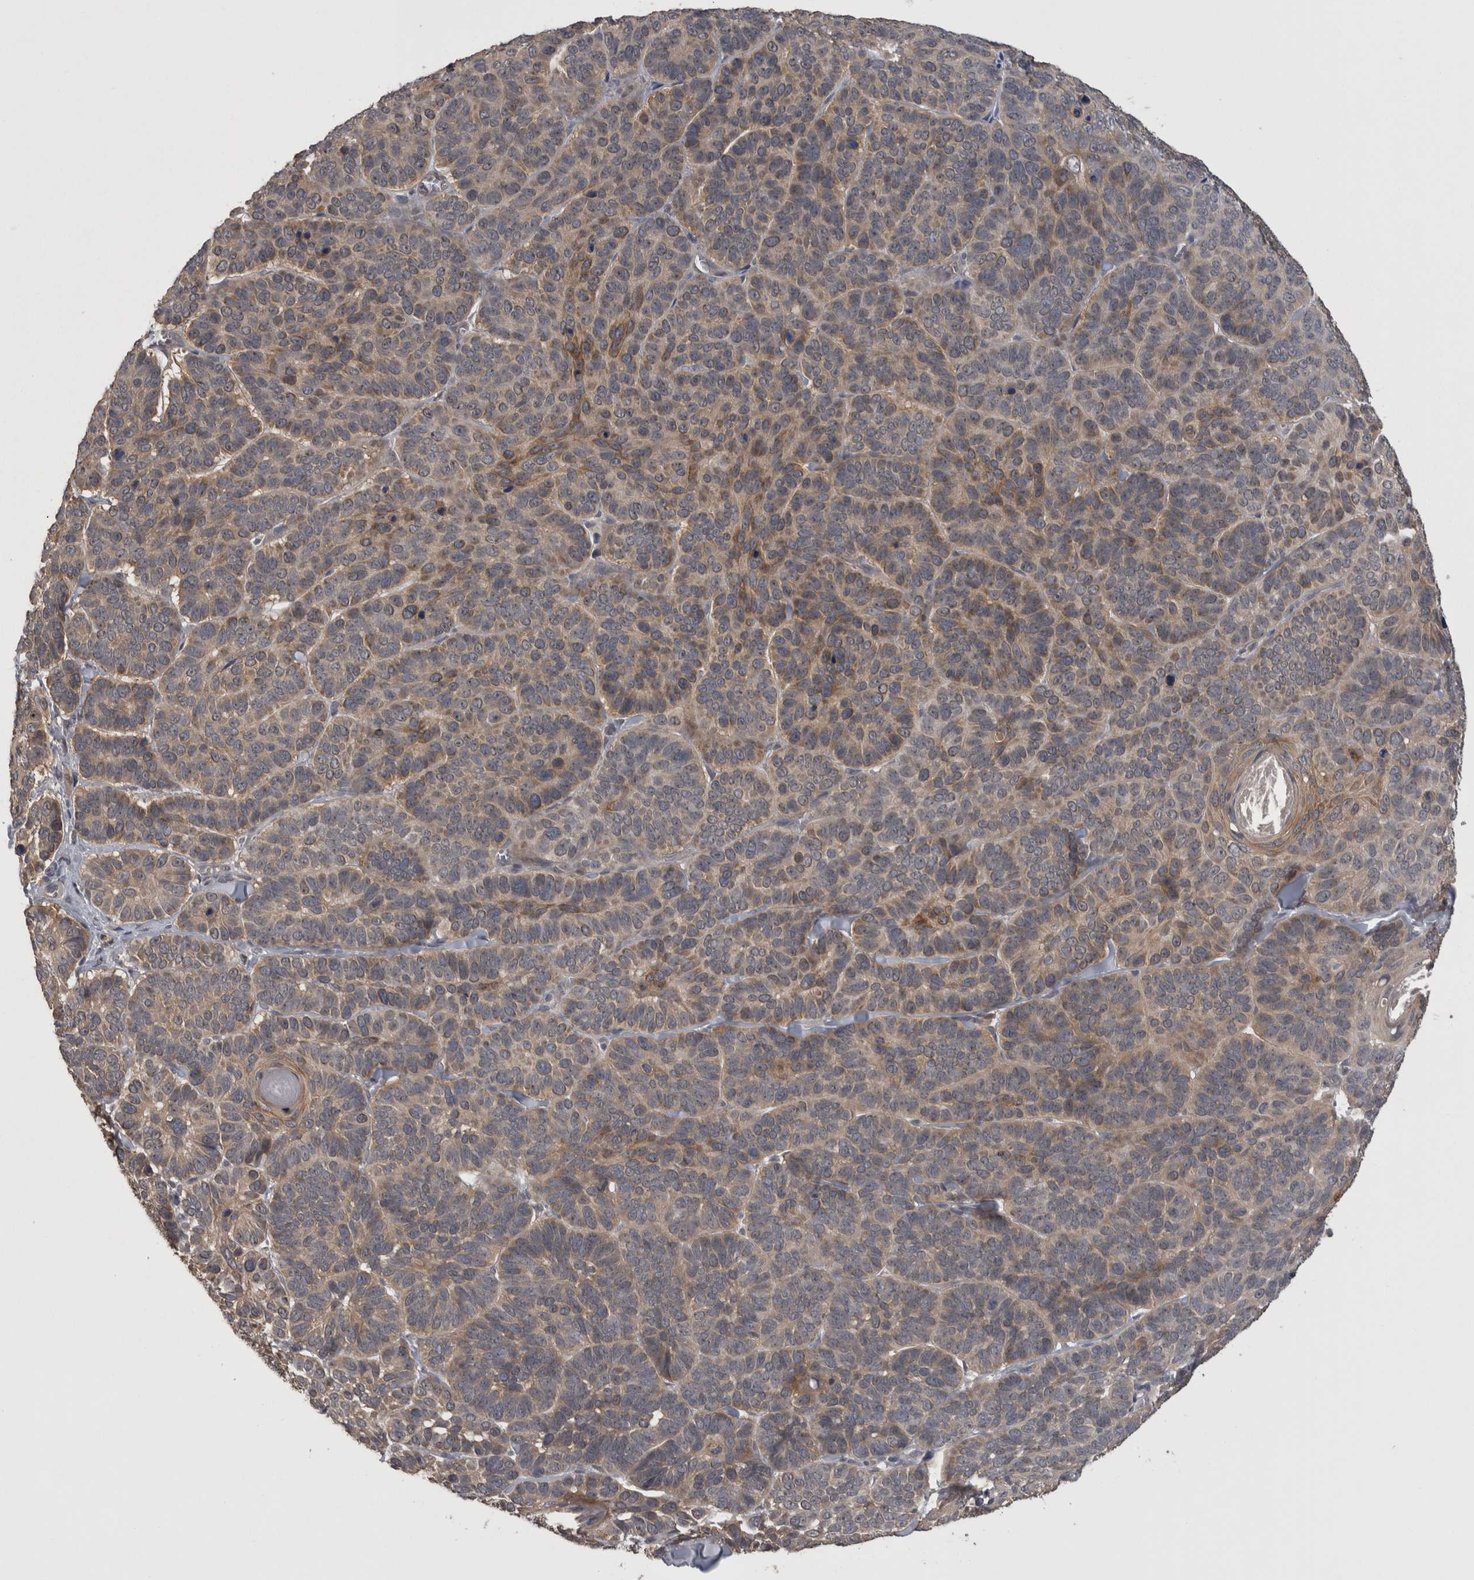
{"staining": {"intensity": "moderate", "quantity": ">75%", "location": "cytoplasmic/membranous"}, "tissue": "skin cancer", "cell_type": "Tumor cells", "image_type": "cancer", "snomed": [{"axis": "morphology", "description": "Basal cell carcinoma"}, {"axis": "topography", "description": "Skin"}], "caption": "Immunohistochemical staining of human basal cell carcinoma (skin) reveals medium levels of moderate cytoplasmic/membranous expression in approximately >75% of tumor cells. (brown staining indicates protein expression, while blue staining denotes nuclei).", "gene": "ZNF114", "patient": {"sex": "male", "age": 62}}